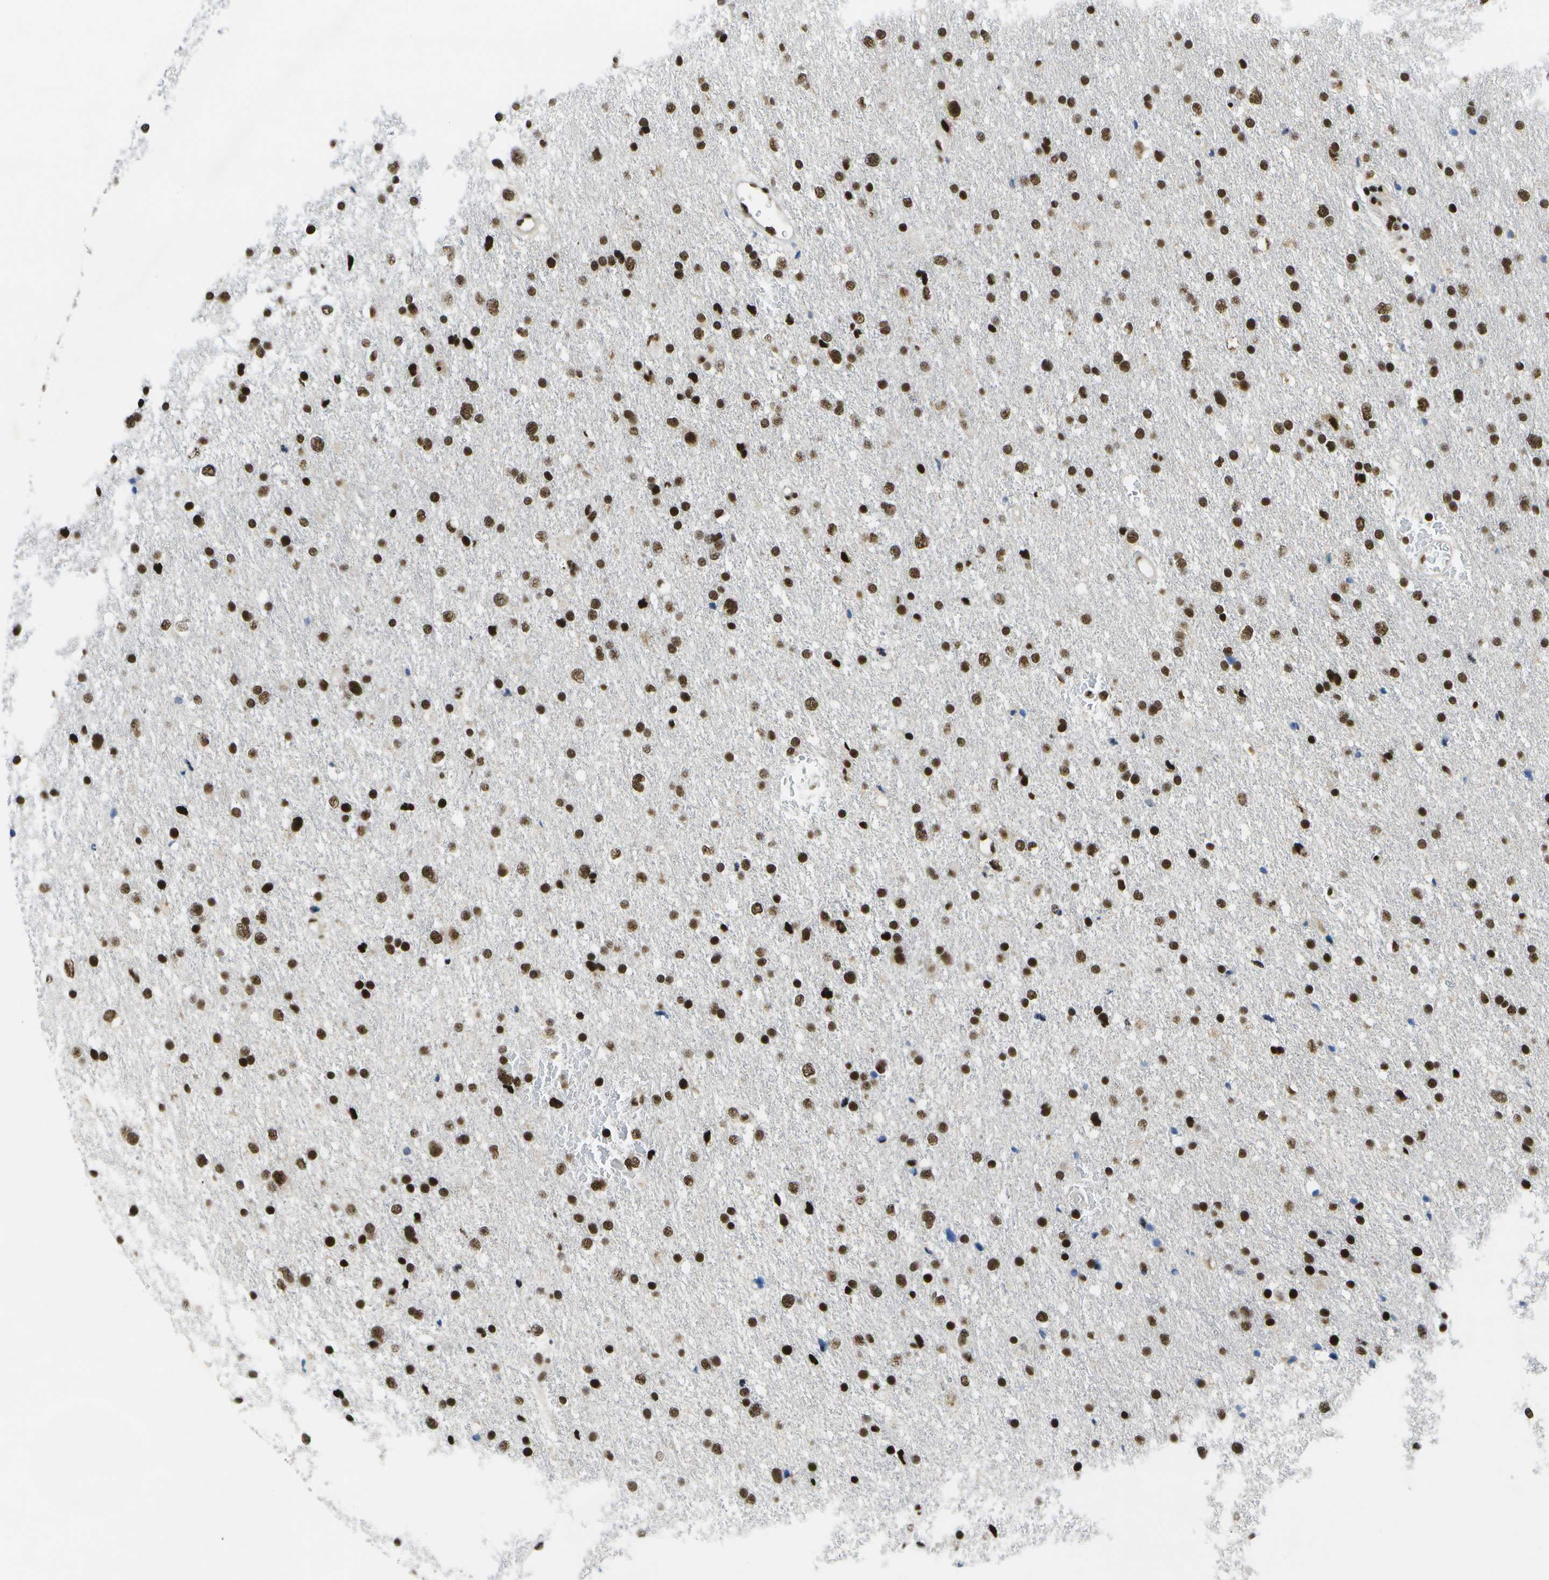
{"staining": {"intensity": "strong", "quantity": ">75%", "location": "nuclear"}, "tissue": "glioma", "cell_type": "Tumor cells", "image_type": "cancer", "snomed": [{"axis": "morphology", "description": "Glioma, malignant, Low grade"}, {"axis": "topography", "description": "Brain"}], "caption": "Immunohistochemical staining of malignant glioma (low-grade) displays high levels of strong nuclear protein positivity in approximately >75% of tumor cells.", "gene": "NSRP1", "patient": {"sex": "female", "age": 37}}